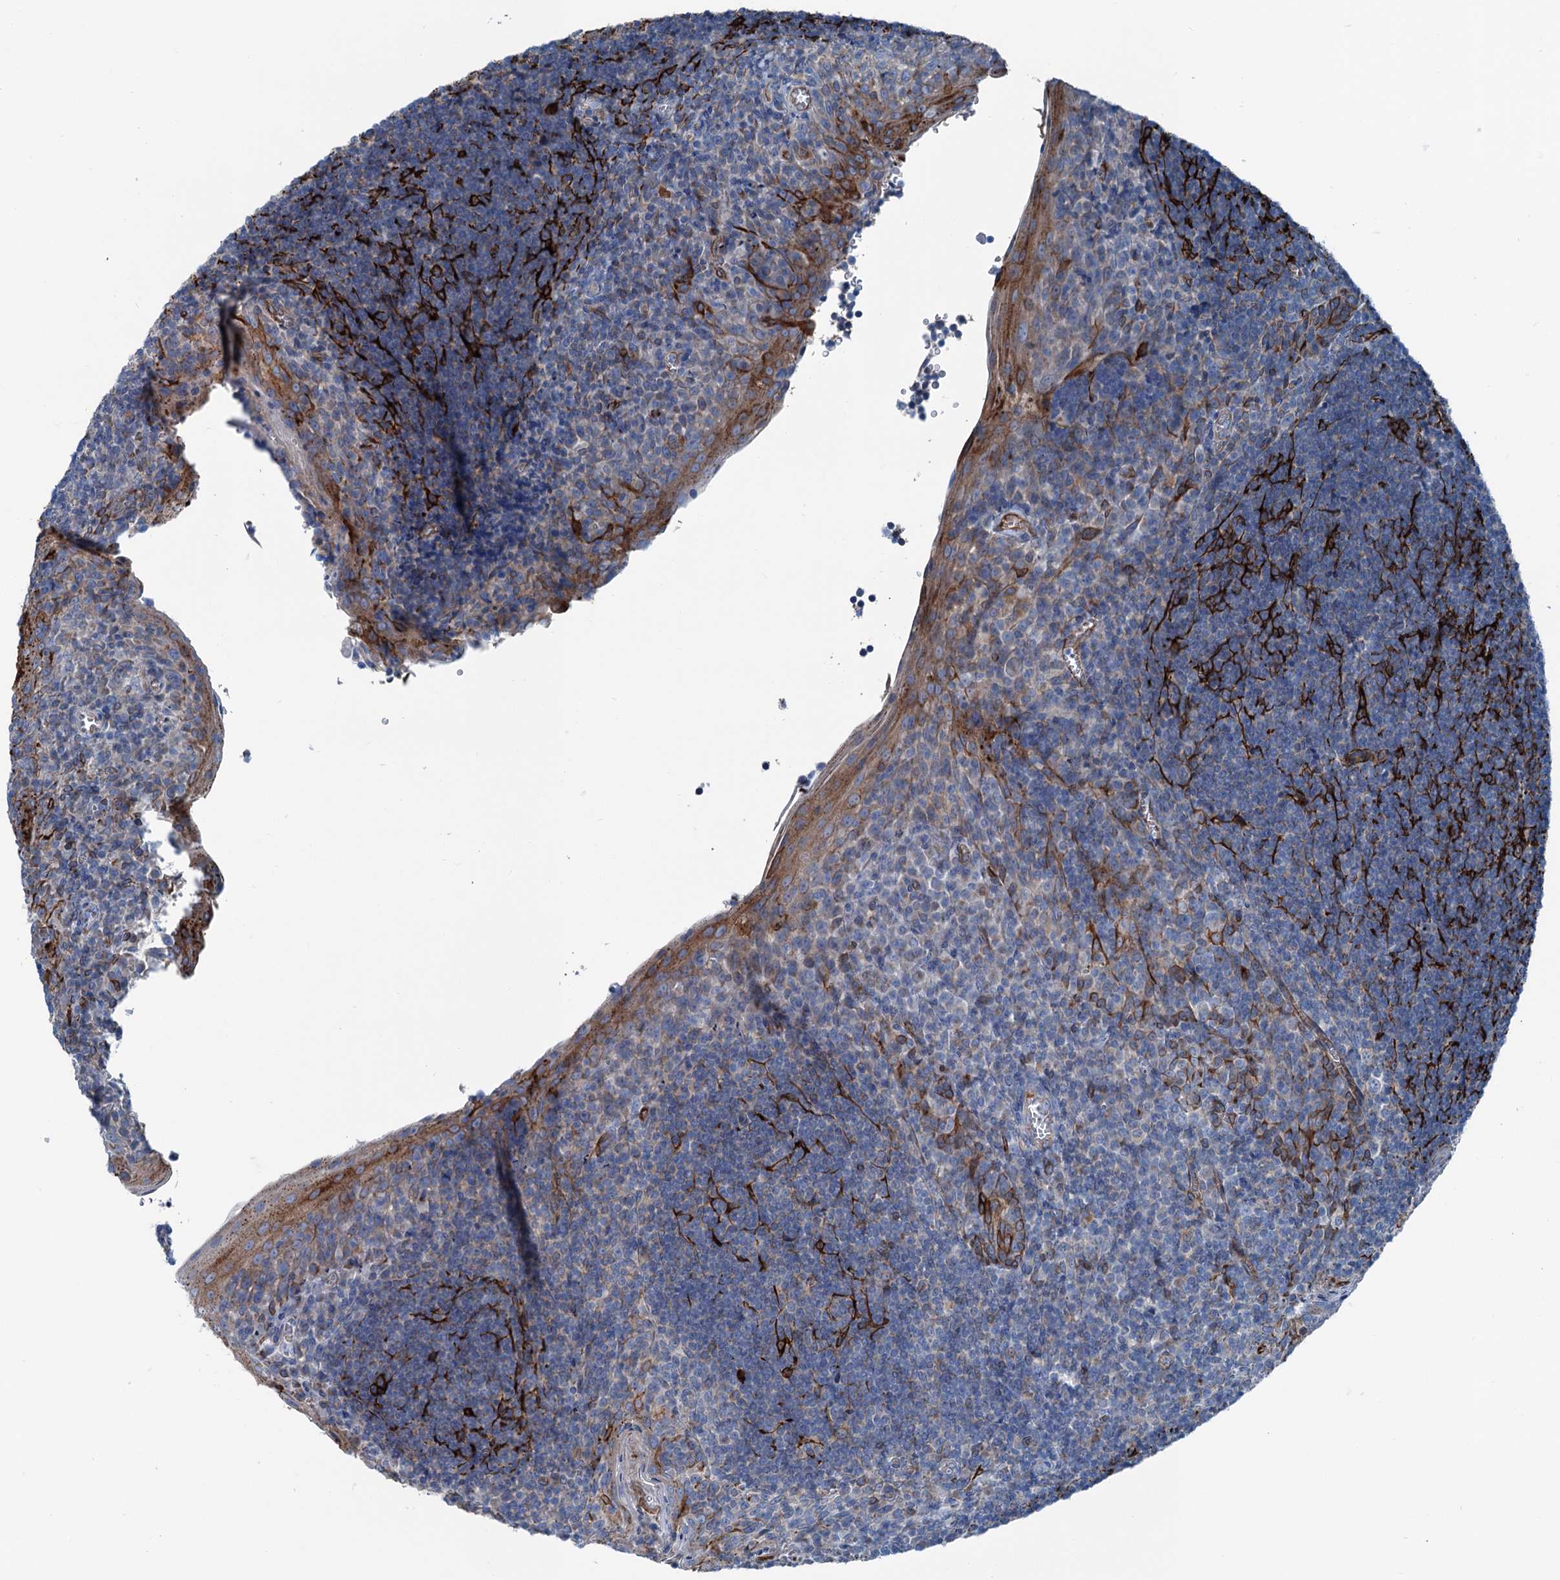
{"staining": {"intensity": "negative", "quantity": "none", "location": "none"}, "tissue": "tonsil", "cell_type": "Germinal center cells", "image_type": "normal", "snomed": [{"axis": "morphology", "description": "Normal tissue, NOS"}, {"axis": "topography", "description": "Tonsil"}], "caption": "DAB (3,3'-diaminobenzidine) immunohistochemical staining of normal human tonsil shows no significant positivity in germinal center cells.", "gene": "CALCOCO1", "patient": {"sex": "male", "age": 27}}